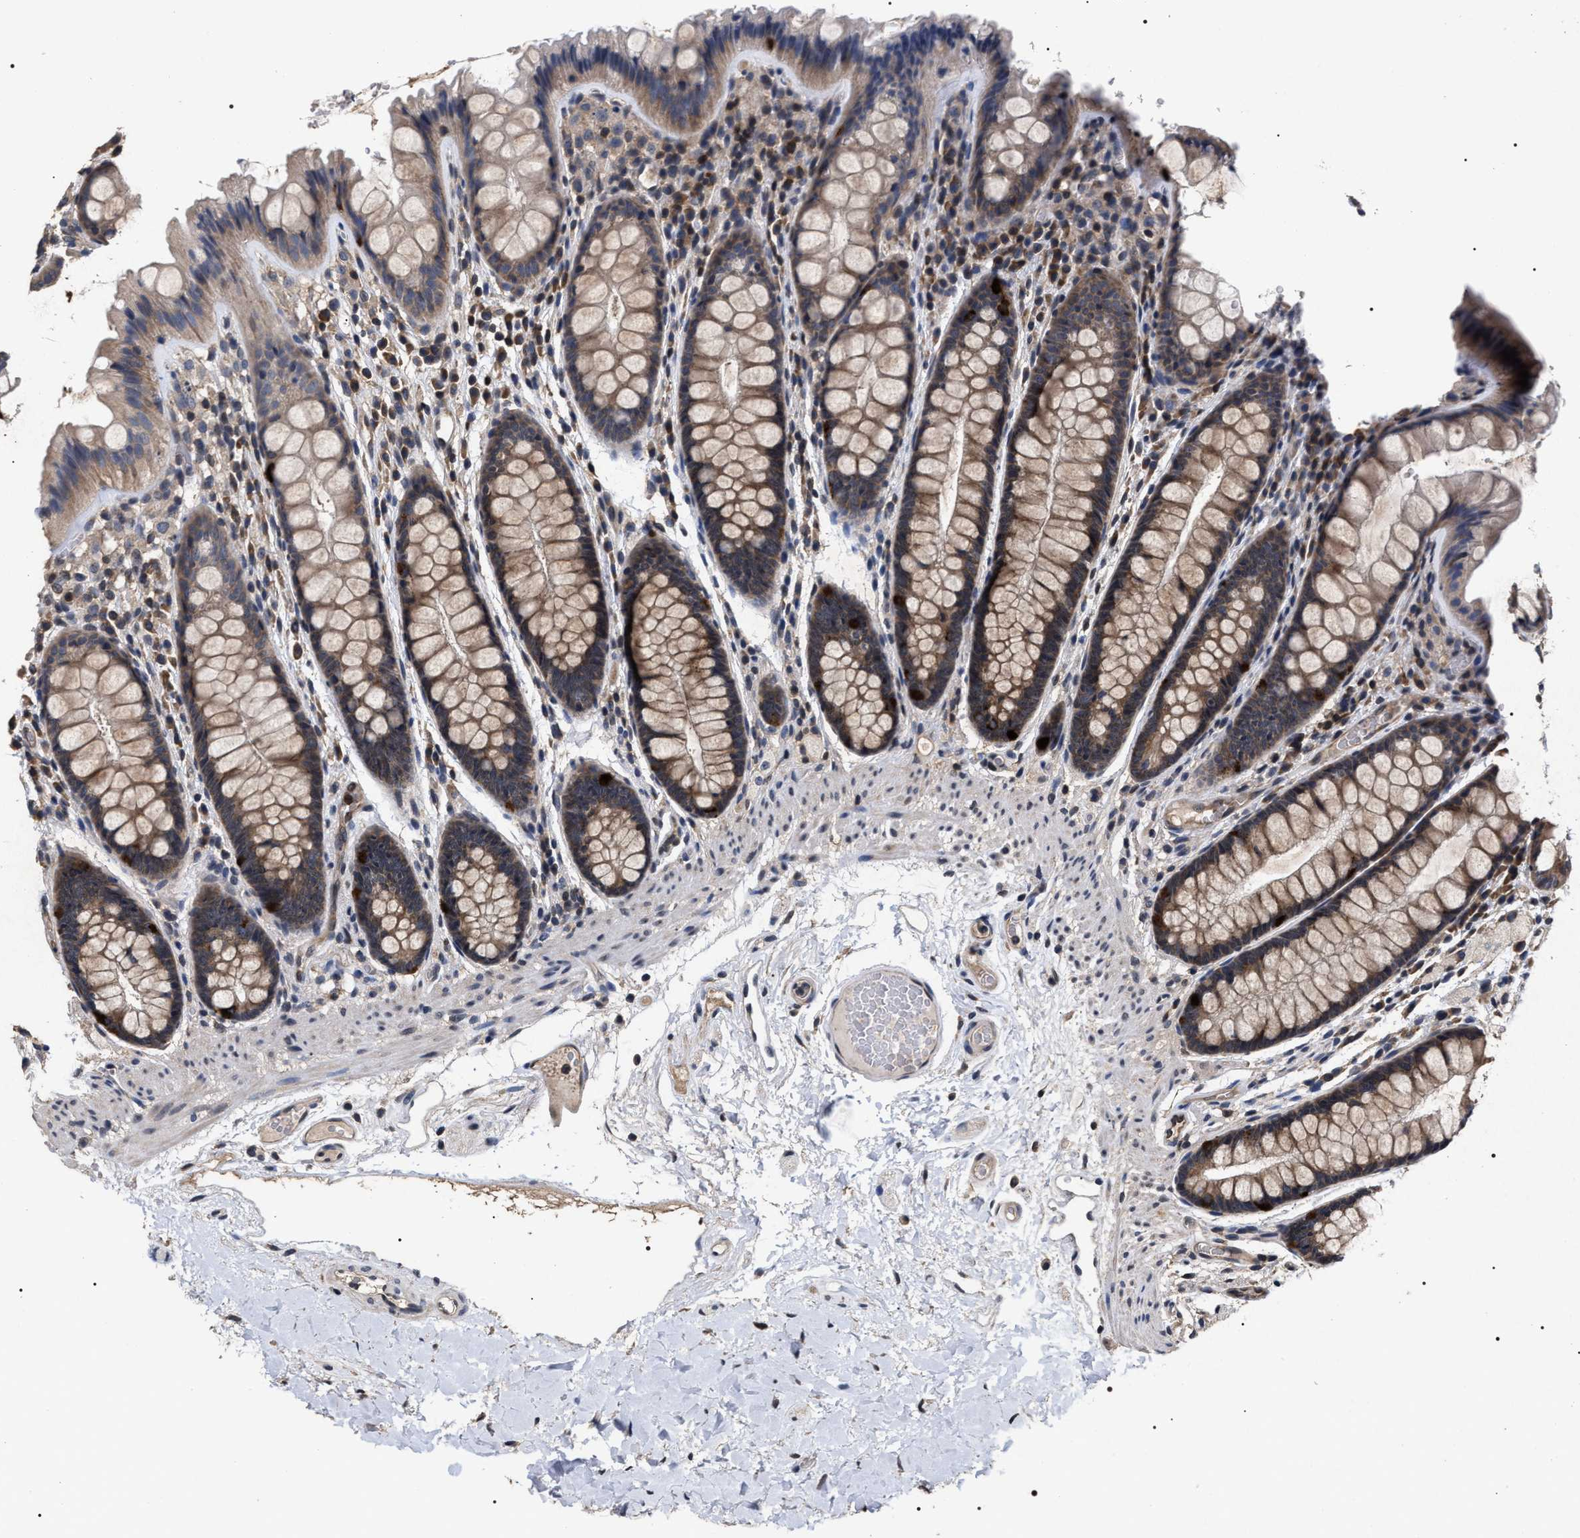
{"staining": {"intensity": "weak", "quantity": "25%-75%", "location": "cytoplasmic/membranous"}, "tissue": "colon", "cell_type": "Endothelial cells", "image_type": "normal", "snomed": [{"axis": "morphology", "description": "Normal tissue, NOS"}, {"axis": "topography", "description": "Colon"}], "caption": "A brown stain labels weak cytoplasmic/membranous expression of a protein in endothelial cells of unremarkable colon. Immunohistochemistry (ihc) stains the protein of interest in brown and the nuclei are stained blue.", "gene": "UPF3A", "patient": {"sex": "female", "age": 56}}